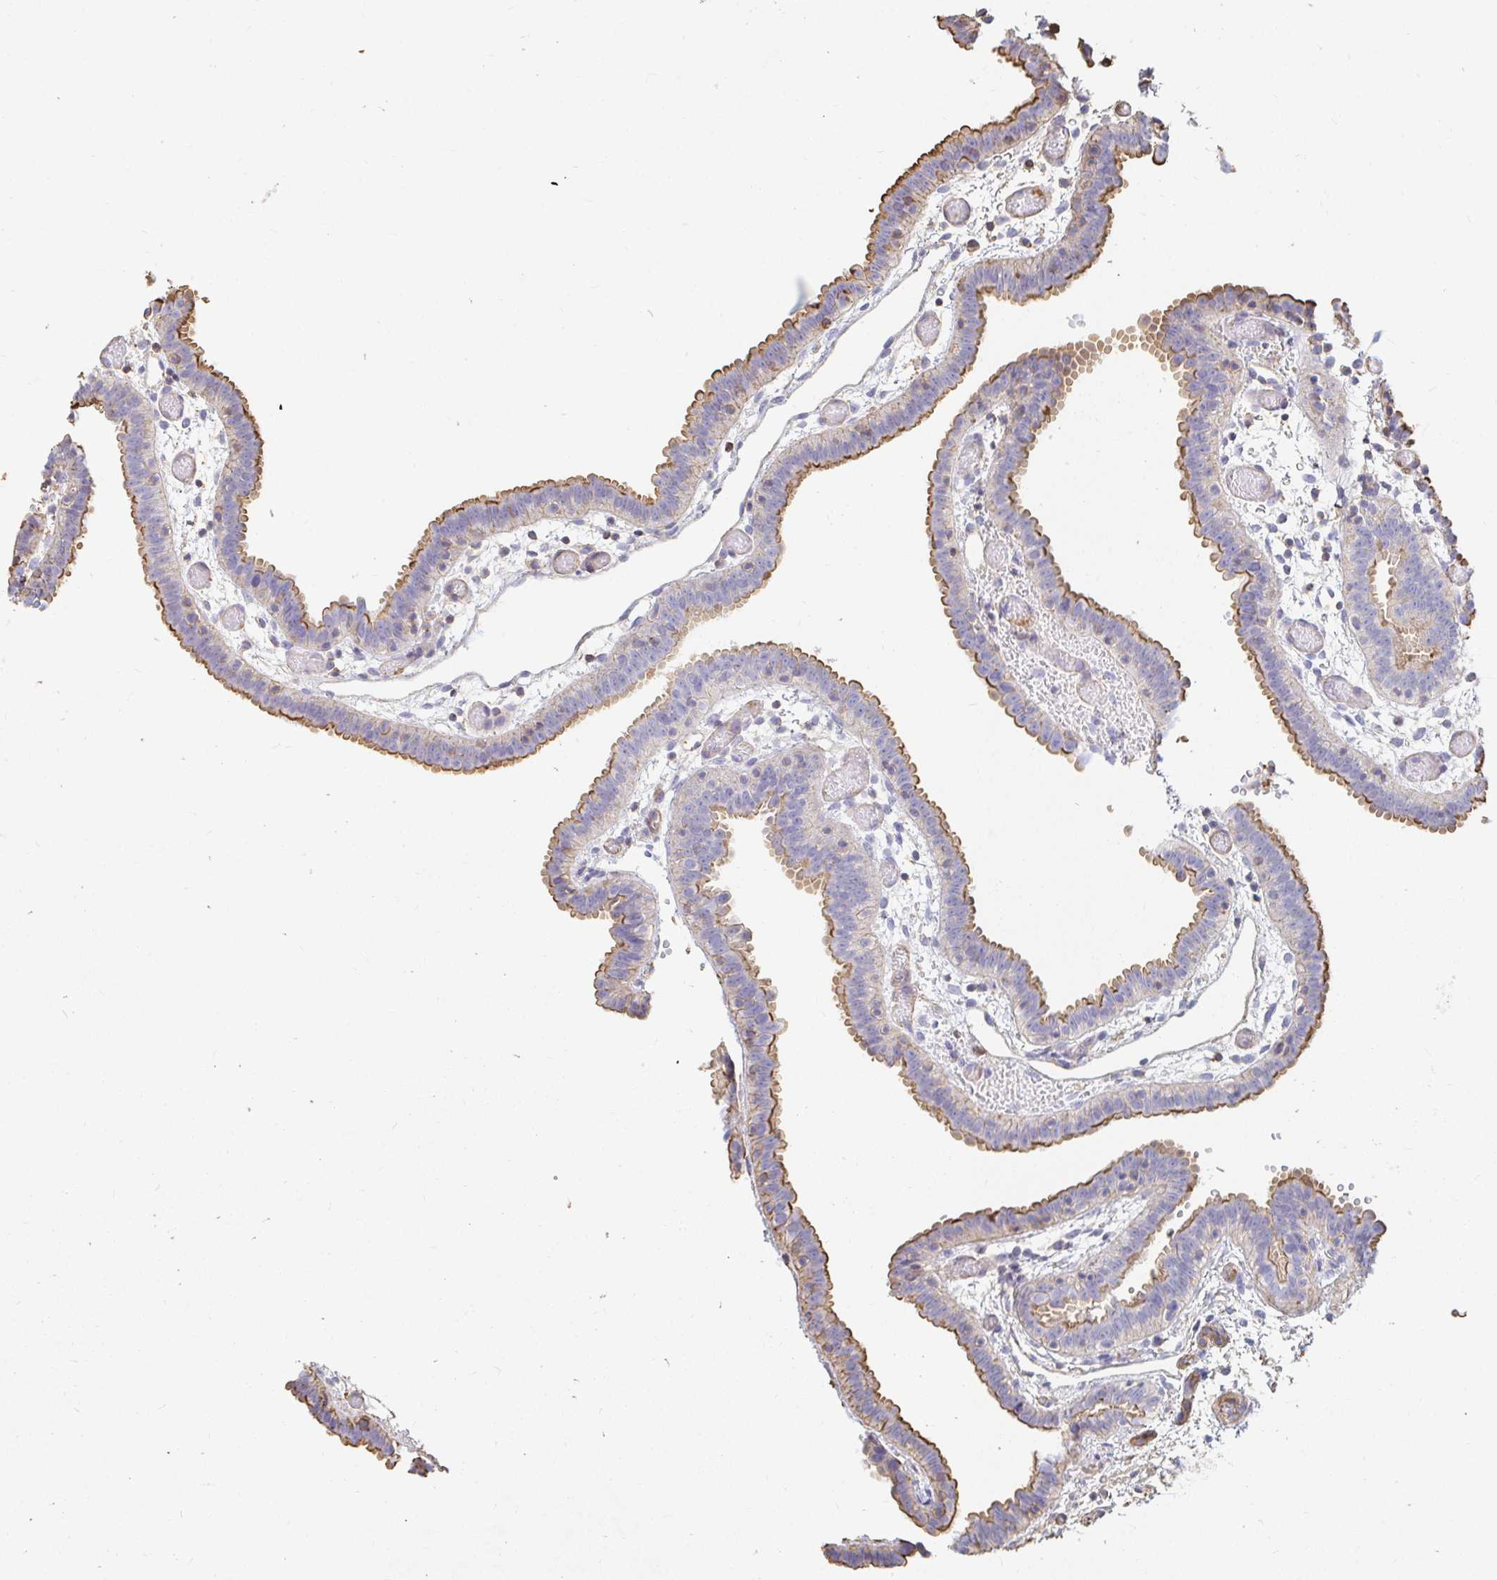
{"staining": {"intensity": "moderate", "quantity": ">75%", "location": "cytoplasmic/membranous"}, "tissue": "fallopian tube", "cell_type": "Glandular cells", "image_type": "normal", "snomed": [{"axis": "morphology", "description": "Normal tissue, NOS"}, {"axis": "topography", "description": "Fallopian tube"}], "caption": "Fallopian tube stained with DAB (3,3'-diaminobenzidine) IHC displays medium levels of moderate cytoplasmic/membranous positivity in about >75% of glandular cells. The staining was performed using DAB to visualize the protein expression in brown, while the nuclei were stained in blue with hematoxylin (Magnification: 20x).", "gene": "PTPN14", "patient": {"sex": "female", "age": 37}}